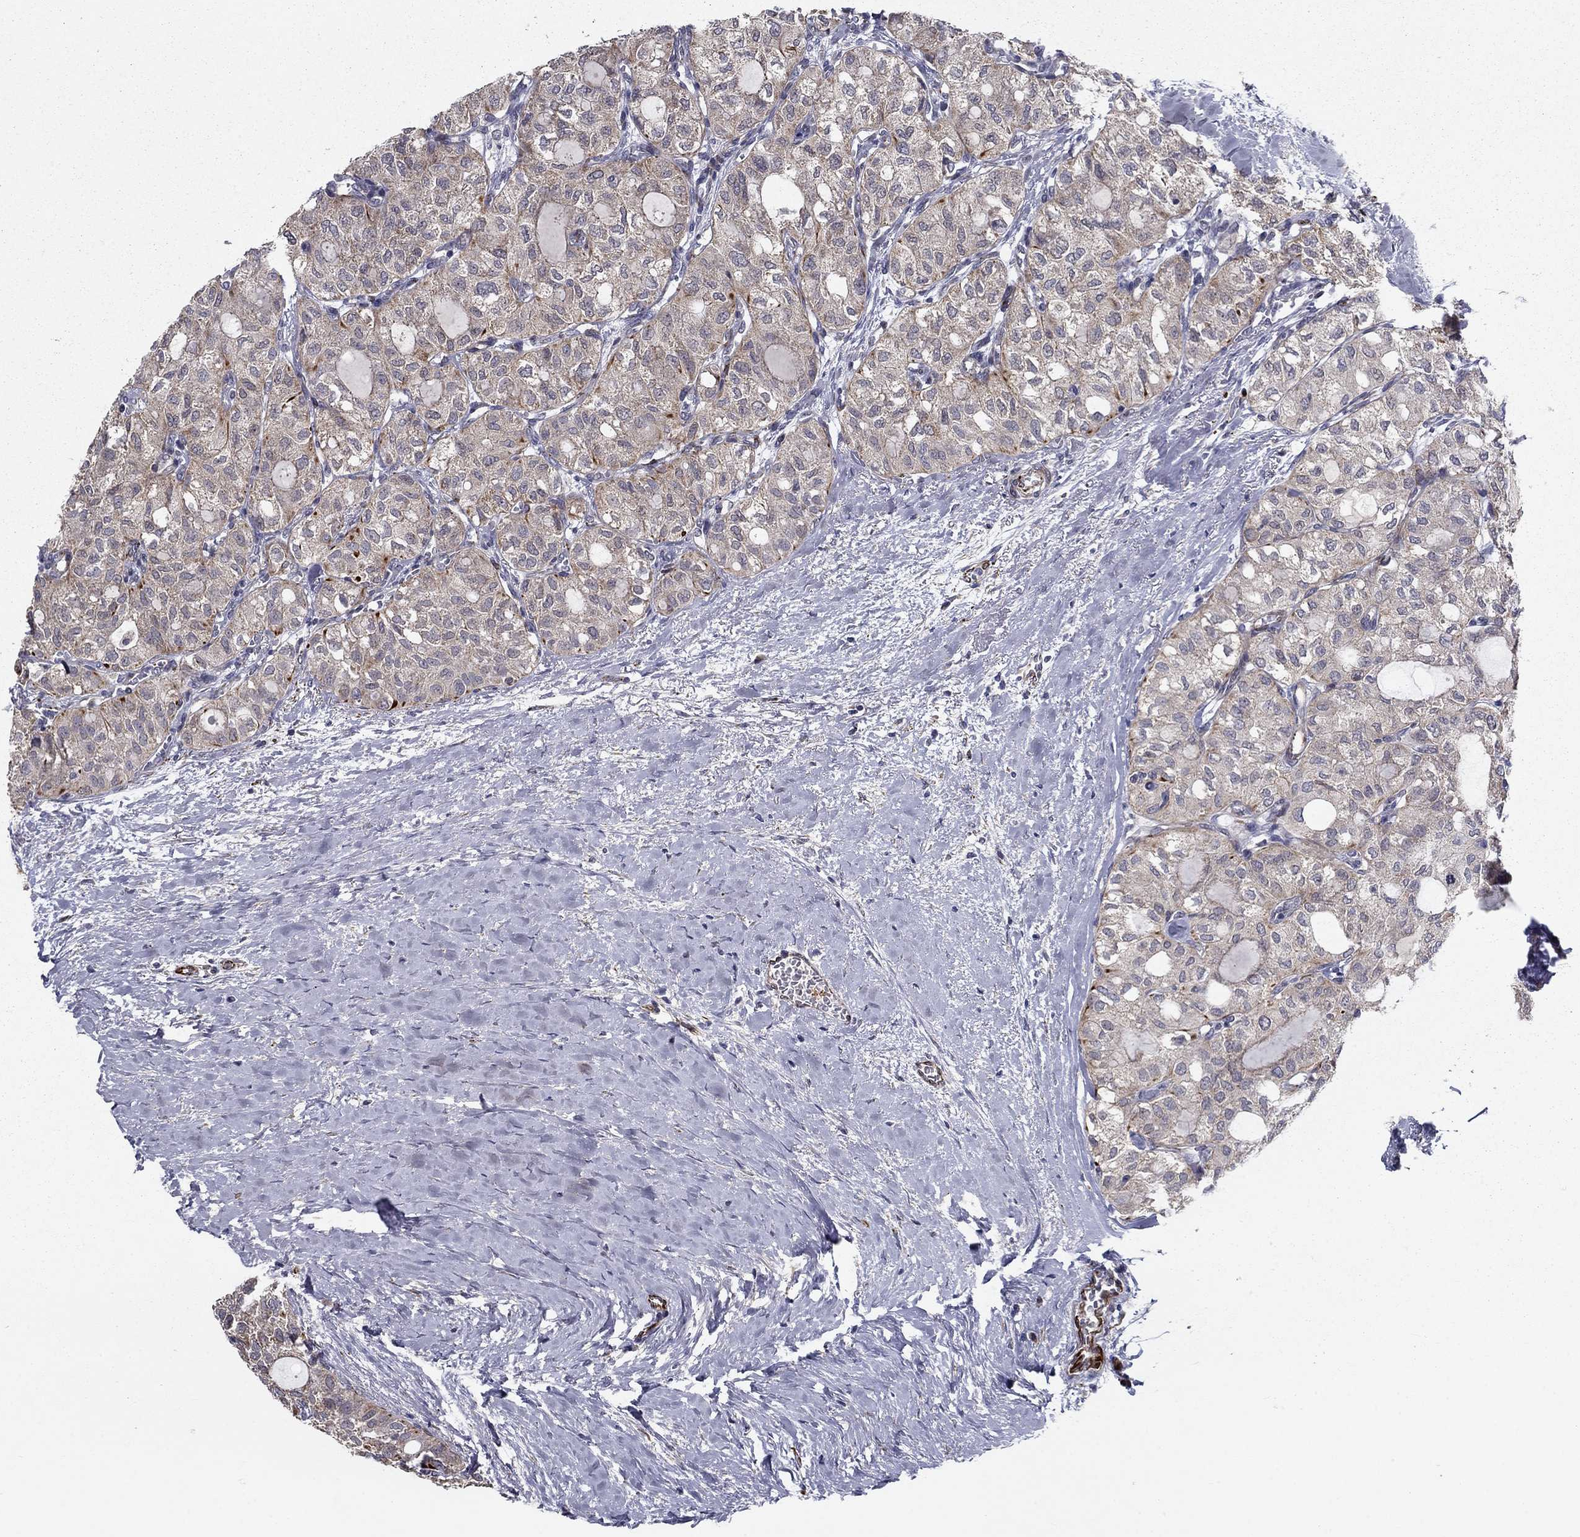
{"staining": {"intensity": "moderate", "quantity": "<25%", "location": "cytoplasmic/membranous"}, "tissue": "thyroid cancer", "cell_type": "Tumor cells", "image_type": "cancer", "snomed": [{"axis": "morphology", "description": "Follicular adenoma carcinoma, NOS"}, {"axis": "topography", "description": "Thyroid gland"}], "caption": "Approximately <25% of tumor cells in thyroid cancer display moderate cytoplasmic/membranous protein staining as visualized by brown immunohistochemical staining.", "gene": "LACTB2", "patient": {"sex": "male", "age": 75}}